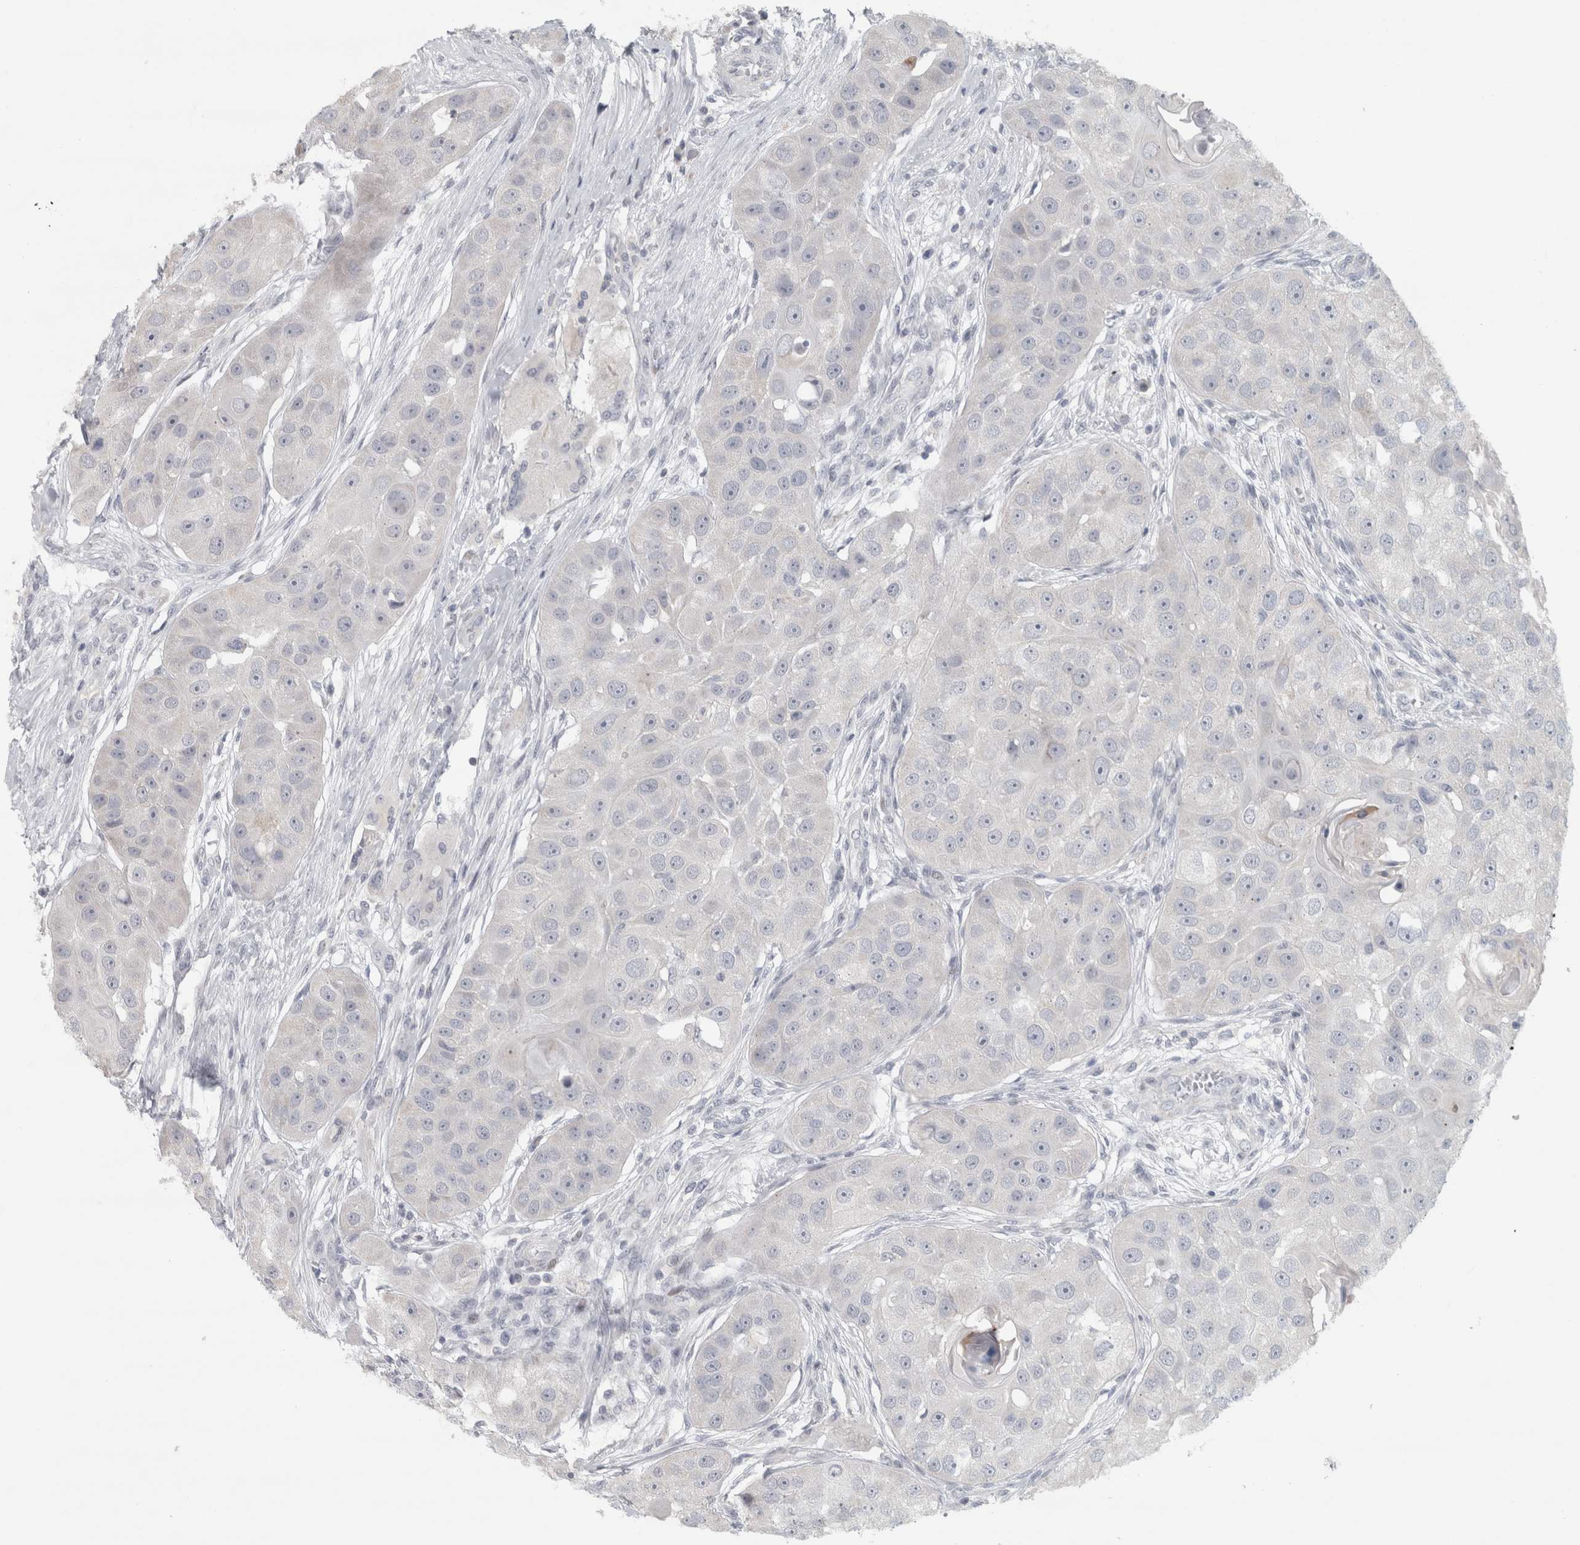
{"staining": {"intensity": "negative", "quantity": "none", "location": "none"}, "tissue": "head and neck cancer", "cell_type": "Tumor cells", "image_type": "cancer", "snomed": [{"axis": "morphology", "description": "Normal tissue, NOS"}, {"axis": "morphology", "description": "Squamous cell carcinoma, NOS"}, {"axis": "topography", "description": "Skeletal muscle"}, {"axis": "topography", "description": "Head-Neck"}], "caption": "This is a micrograph of immunohistochemistry staining of head and neck cancer (squamous cell carcinoma), which shows no expression in tumor cells.", "gene": "PTPRN2", "patient": {"sex": "male", "age": 51}}